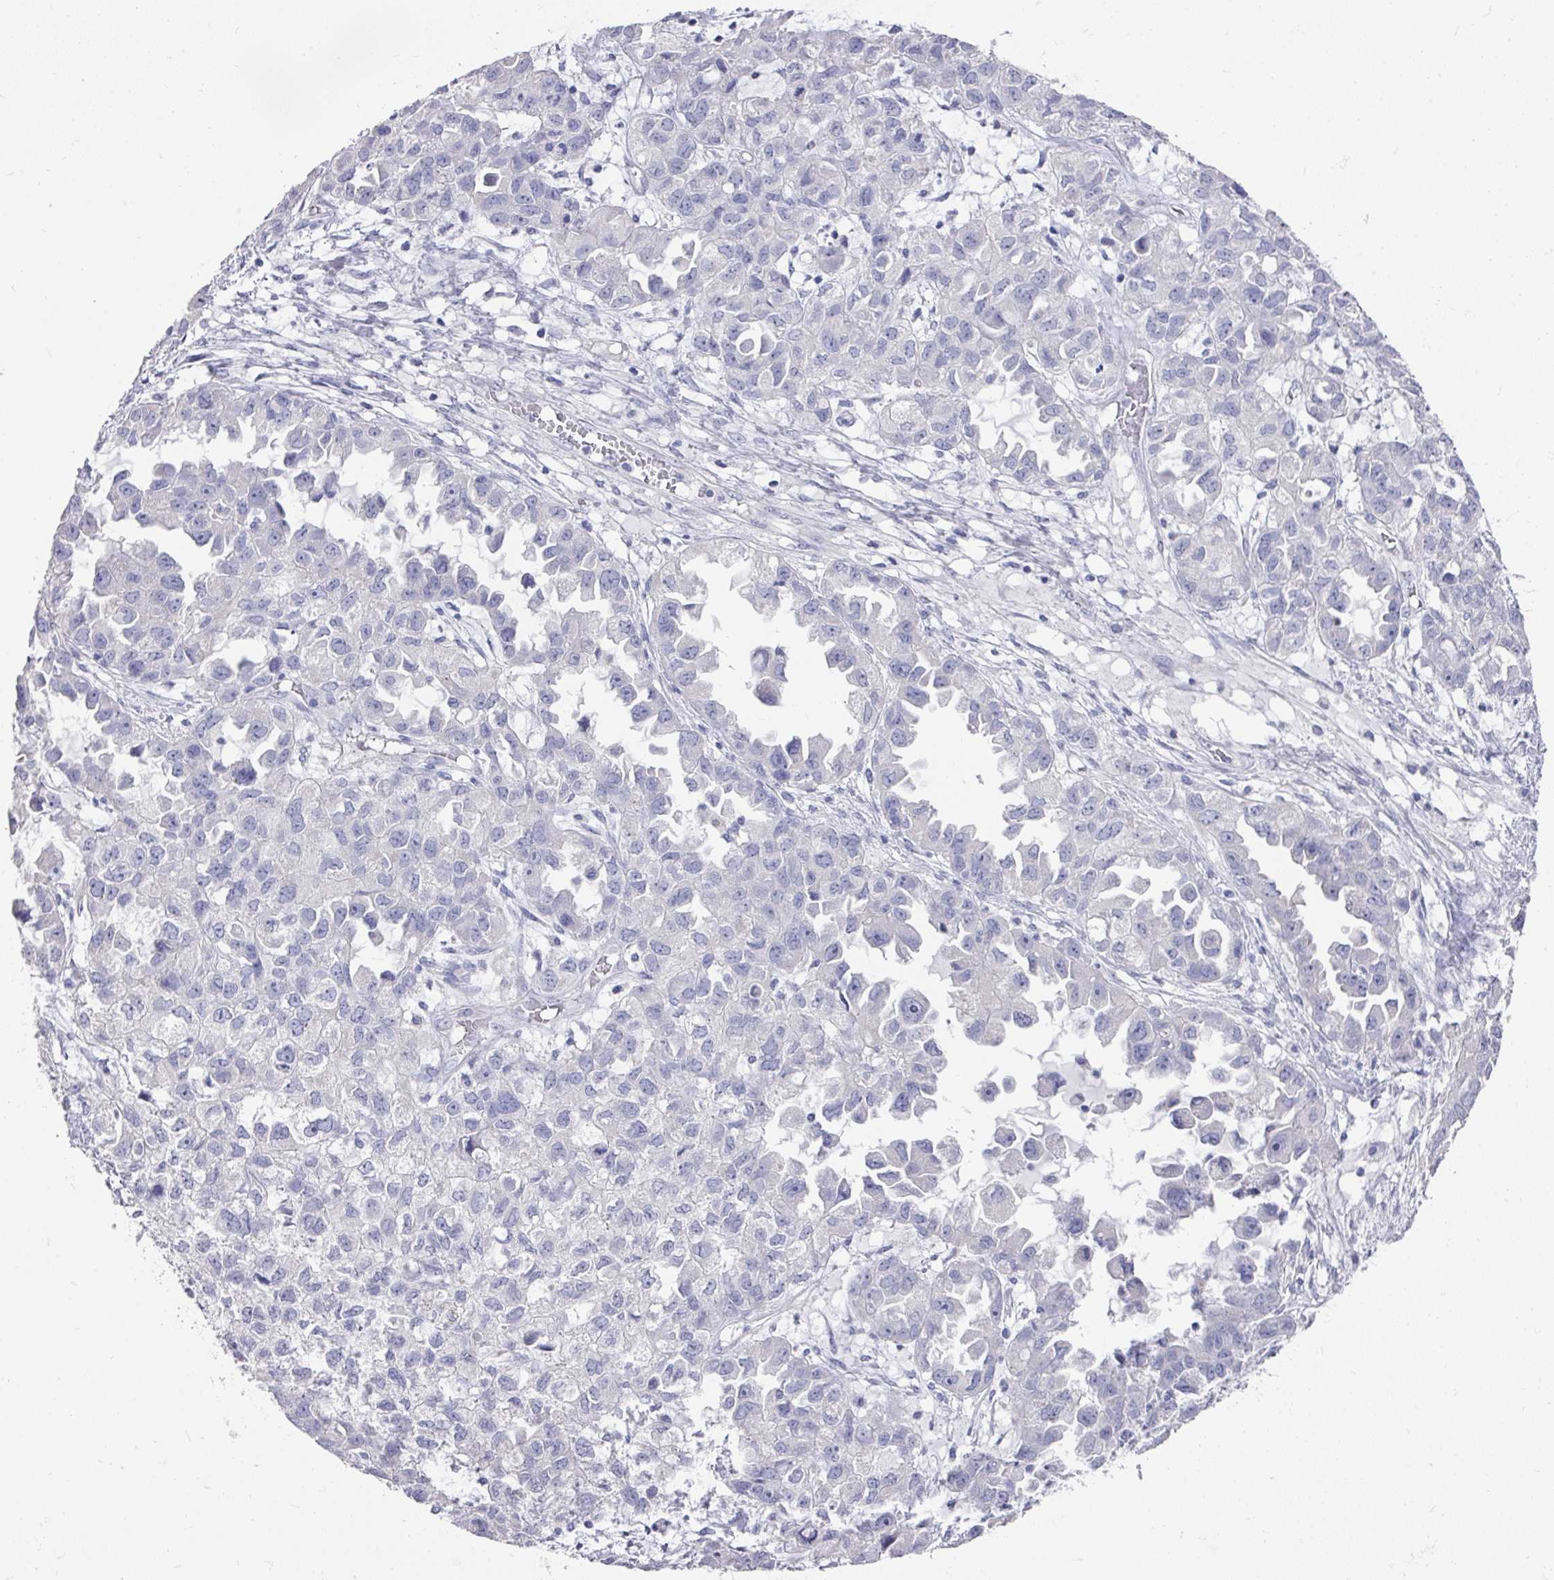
{"staining": {"intensity": "negative", "quantity": "none", "location": "none"}, "tissue": "ovarian cancer", "cell_type": "Tumor cells", "image_type": "cancer", "snomed": [{"axis": "morphology", "description": "Cystadenocarcinoma, serous, NOS"}, {"axis": "topography", "description": "Ovary"}], "caption": "The micrograph reveals no significant staining in tumor cells of serous cystadenocarcinoma (ovarian).", "gene": "DAZL", "patient": {"sex": "female", "age": 84}}